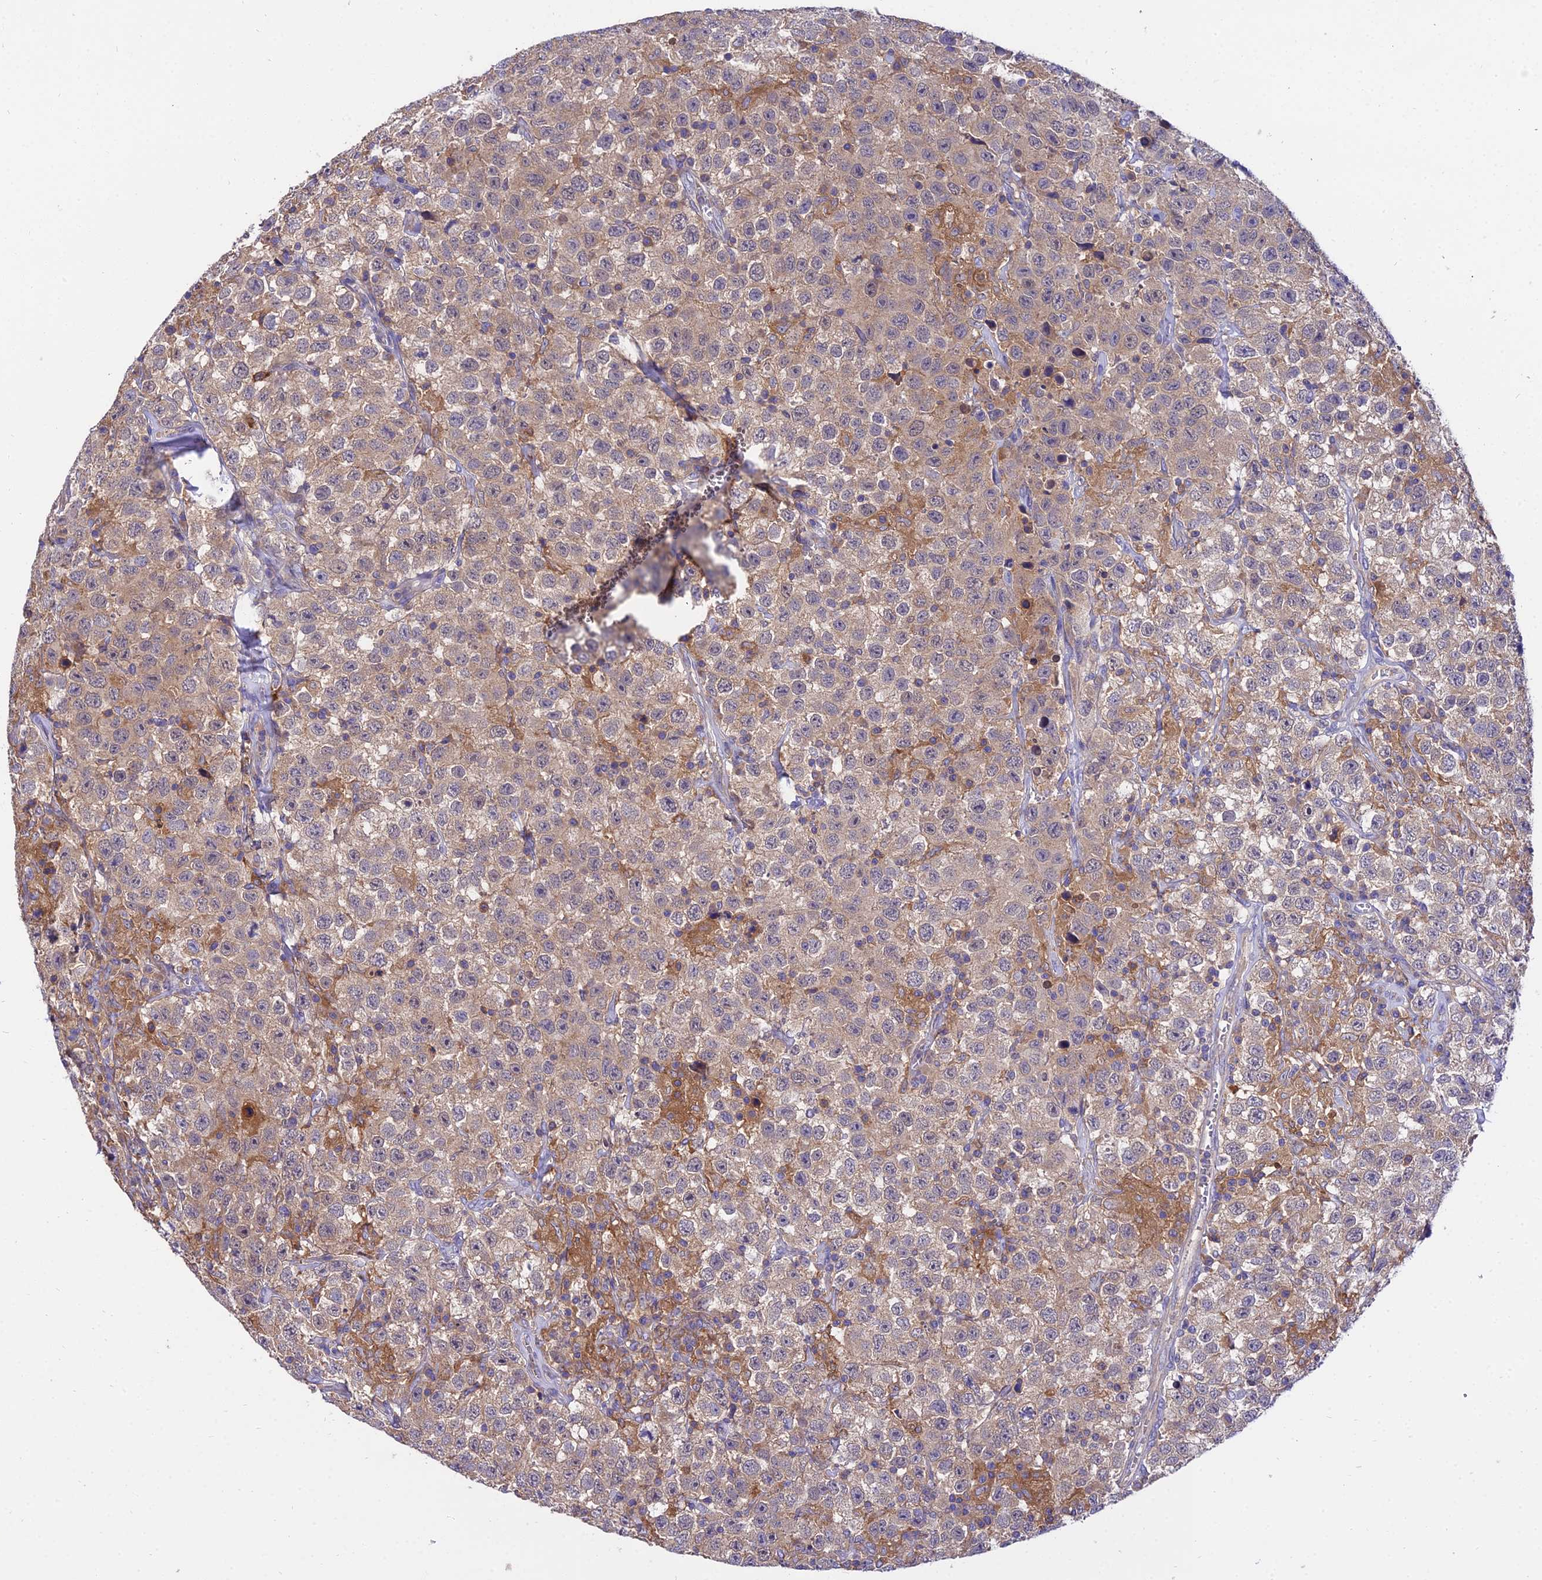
{"staining": {"intensity": "weak", "quantity": "25%-75%", "location": "cytoplasmic/membranous"}, "tissue": "testis cancer", "cell_type": "Tumor cells", "image_type": "cancer", "snomed": [{"axis": "morphology", "description": "Seminoma, NOS"}, {"axis": "topography", "description": "Testis"}], "caption": "This is a photomicrograph of IHC staining of seminoma (testis), which shows weak positivity in the cytoplasmic/membranous of tumor cells.", "gene": "C2orf69", "patient": {"sex": "male", "age": 41}}